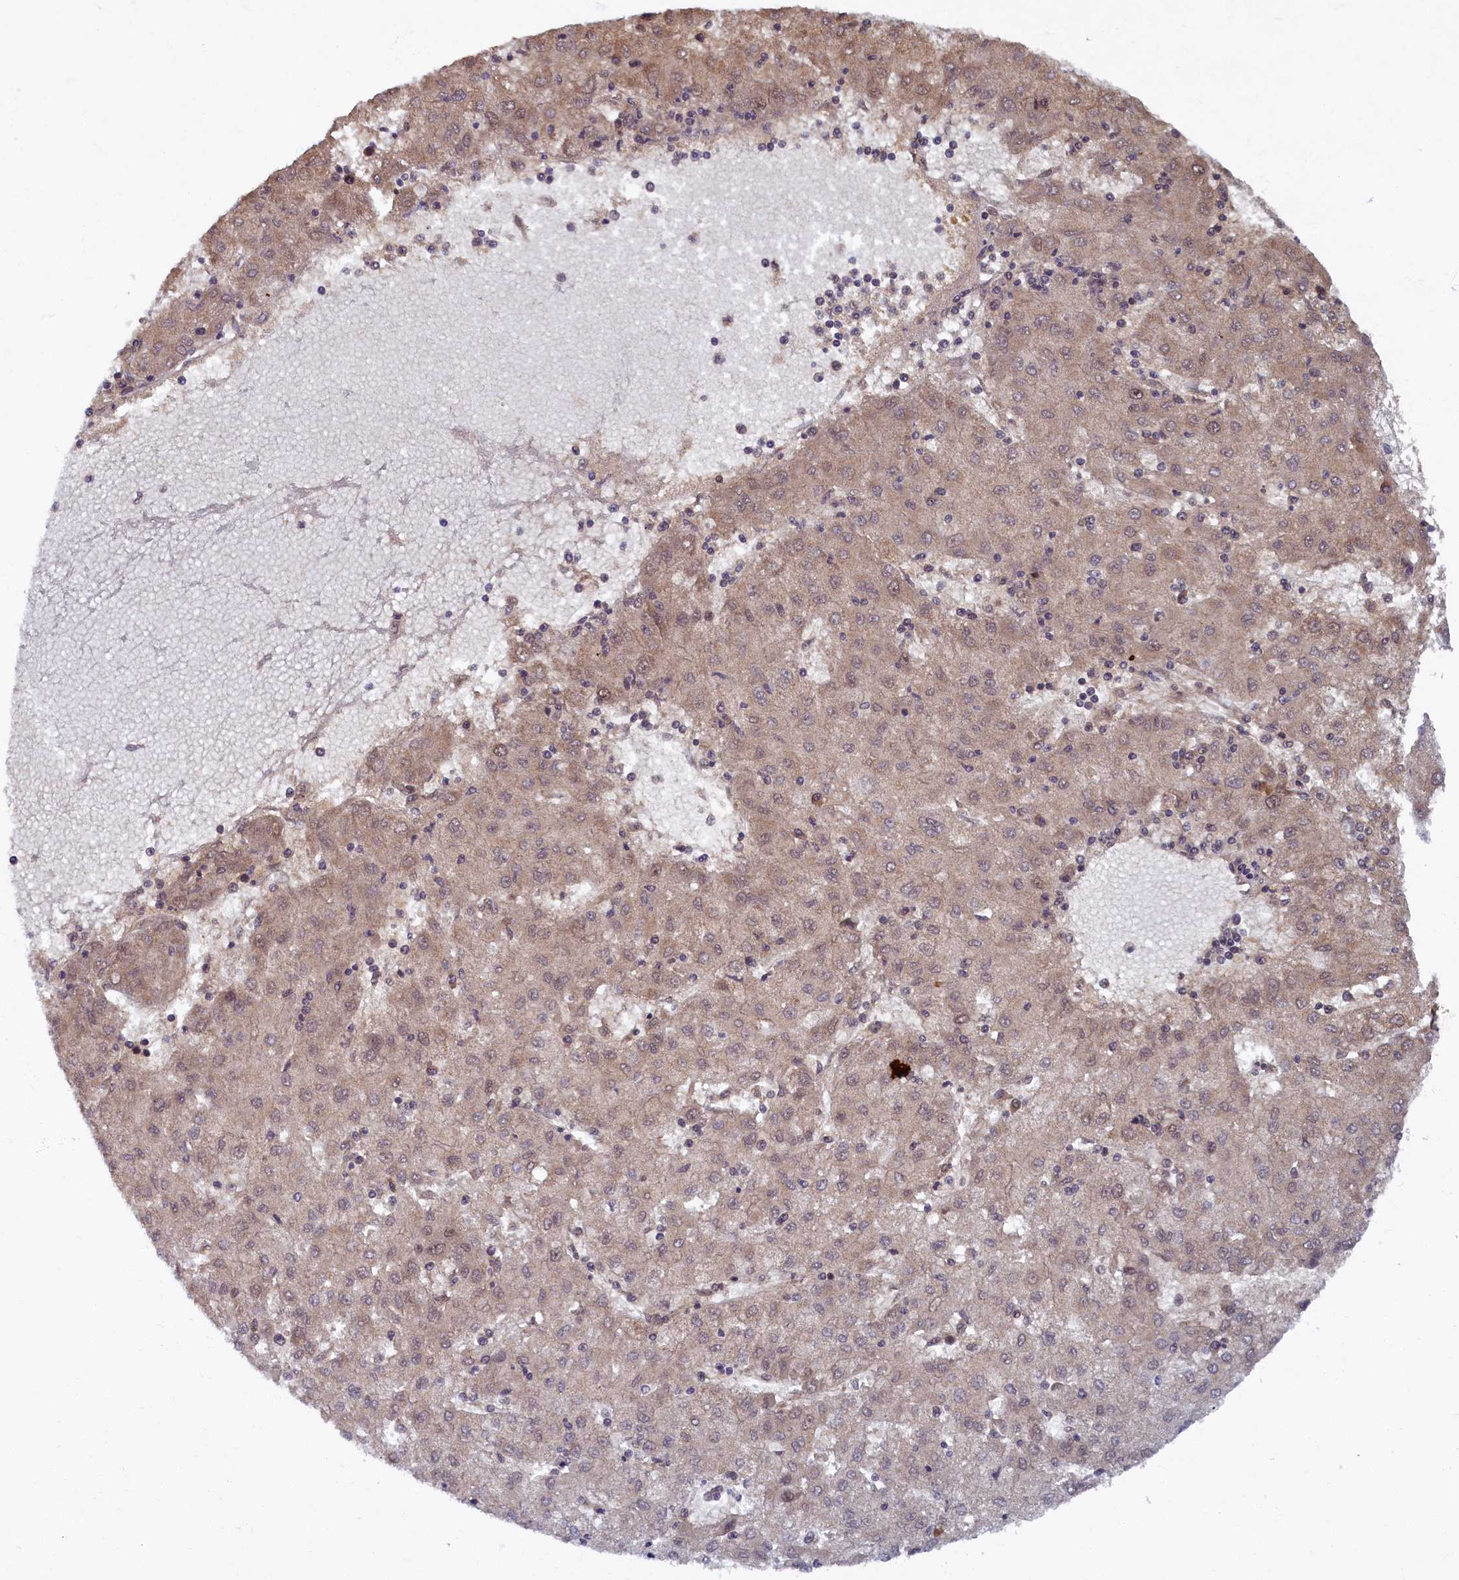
{"staining": {"intensity": "weak", "quantity": "25%-75%", "location": "cytoplasmic/membranous,nuclear"}, "tissue": "liver cancer", "cell_type": "Tumor cells", "image_type": "cancer", "snomed": [{"axis": "morphology", "description": "Carcinoma, Hepatocellular, NOS"}, {"axis": "topography", "description": "Liver"}], "caption": "Protein staining displays weak cytoplasmic/membranous and nuclear positivity in about 25%-75% of tumor cells in hepatocellular carcinoma (liver).", "gene": "BRCA1", "patient": {"sex": "male", "age": 72}}